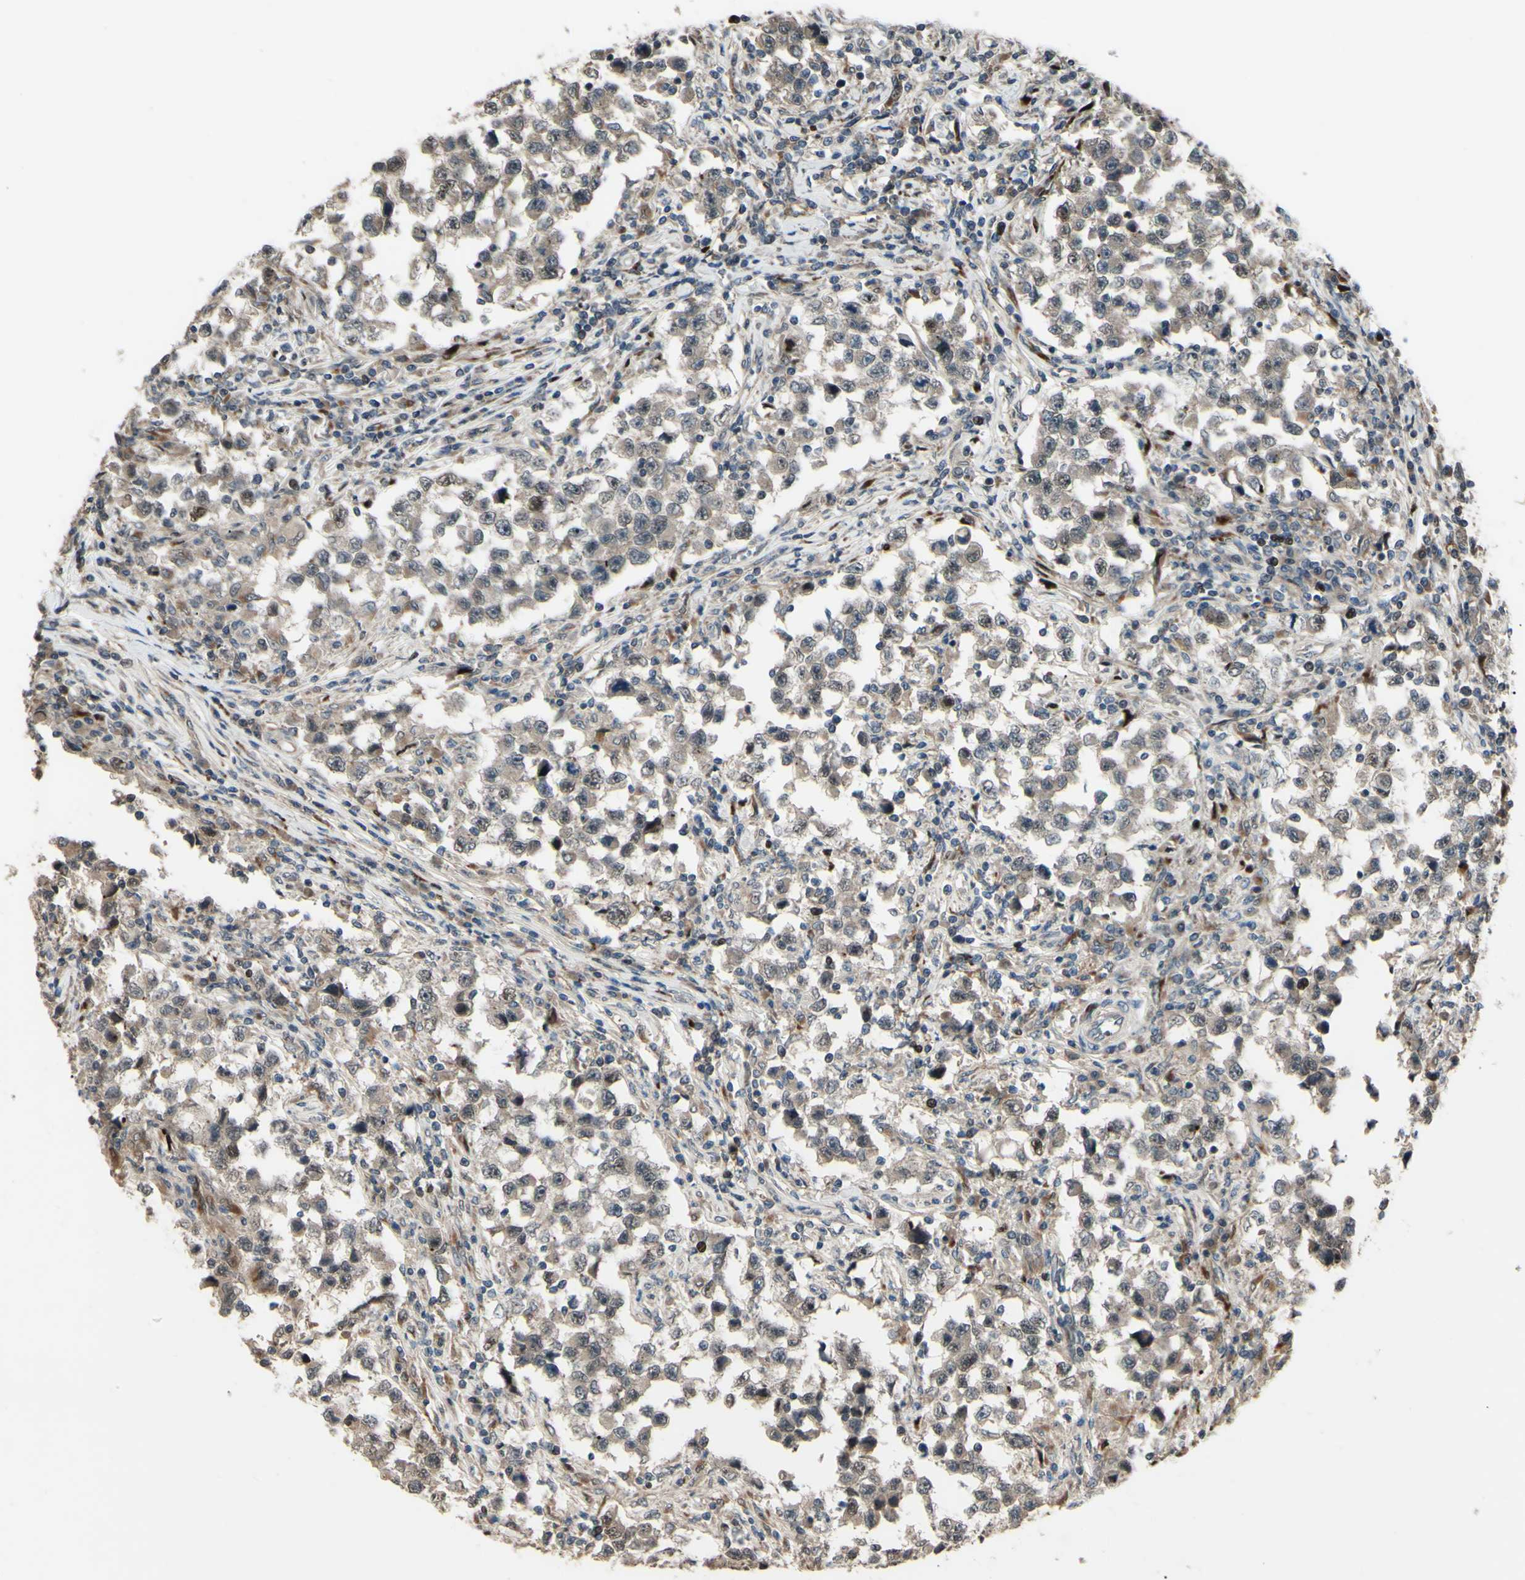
{"staining": {"intensity": "weak", "quantity": ">75%", "location": "cytoplasmic/membranous"}, "tissue": "testis cancer", "cell_type": "Tumor cells", "image_type": "cancer", "snomed": [{"axis": "morphology", "description": "Carcinoma, Embryonal, NOS"}, {"axis": "topography", "description": "Testis"}], "caption": "An image showing weak cytoplasmic/membranous expression in approximately >75% of tumor cells in testis cancer, as visualized by brown immunohistochemical staining.", "gene": "MLF2", "patient": {"sex": "male", "age": 21}}